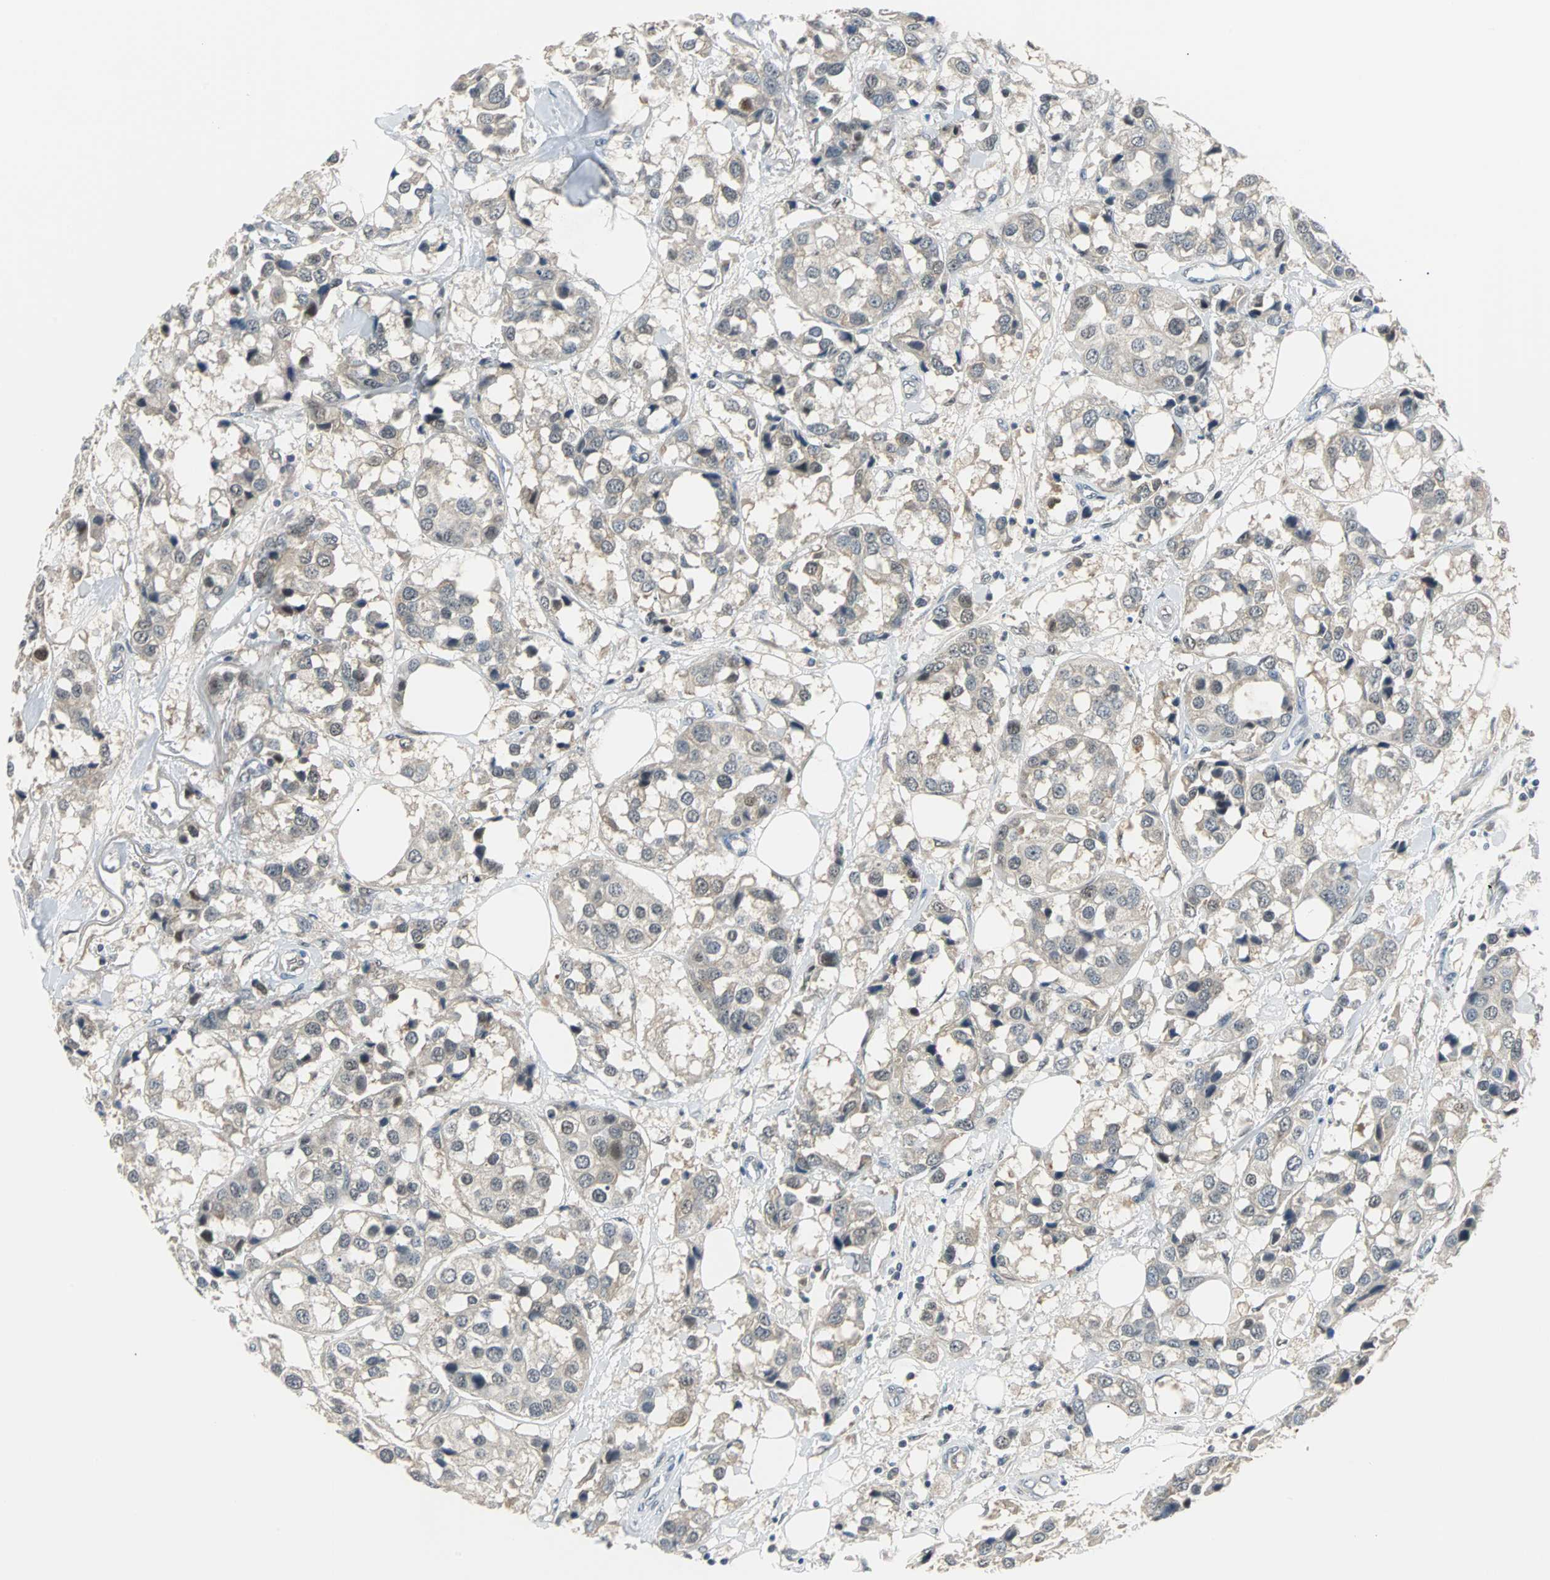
{"staining": {"intensity": "weak", "quantity": "<25%", "location": "cytoplasmic/membranous,nuclear"}, "tissue": "breast cancer", "cell_type": "Tumor cells", "image_type": "cancer", "snomed": [{"axis": "morphology", "description": "Duct carcinoma"}, {"axis": "topography", "description": "Breast"}], "caption": "Tumor cells show no significant expression in breast cancer (intraductal carcinoma).", "gene": "FHL2", "patient": {"sex": "female", "age": 80}}